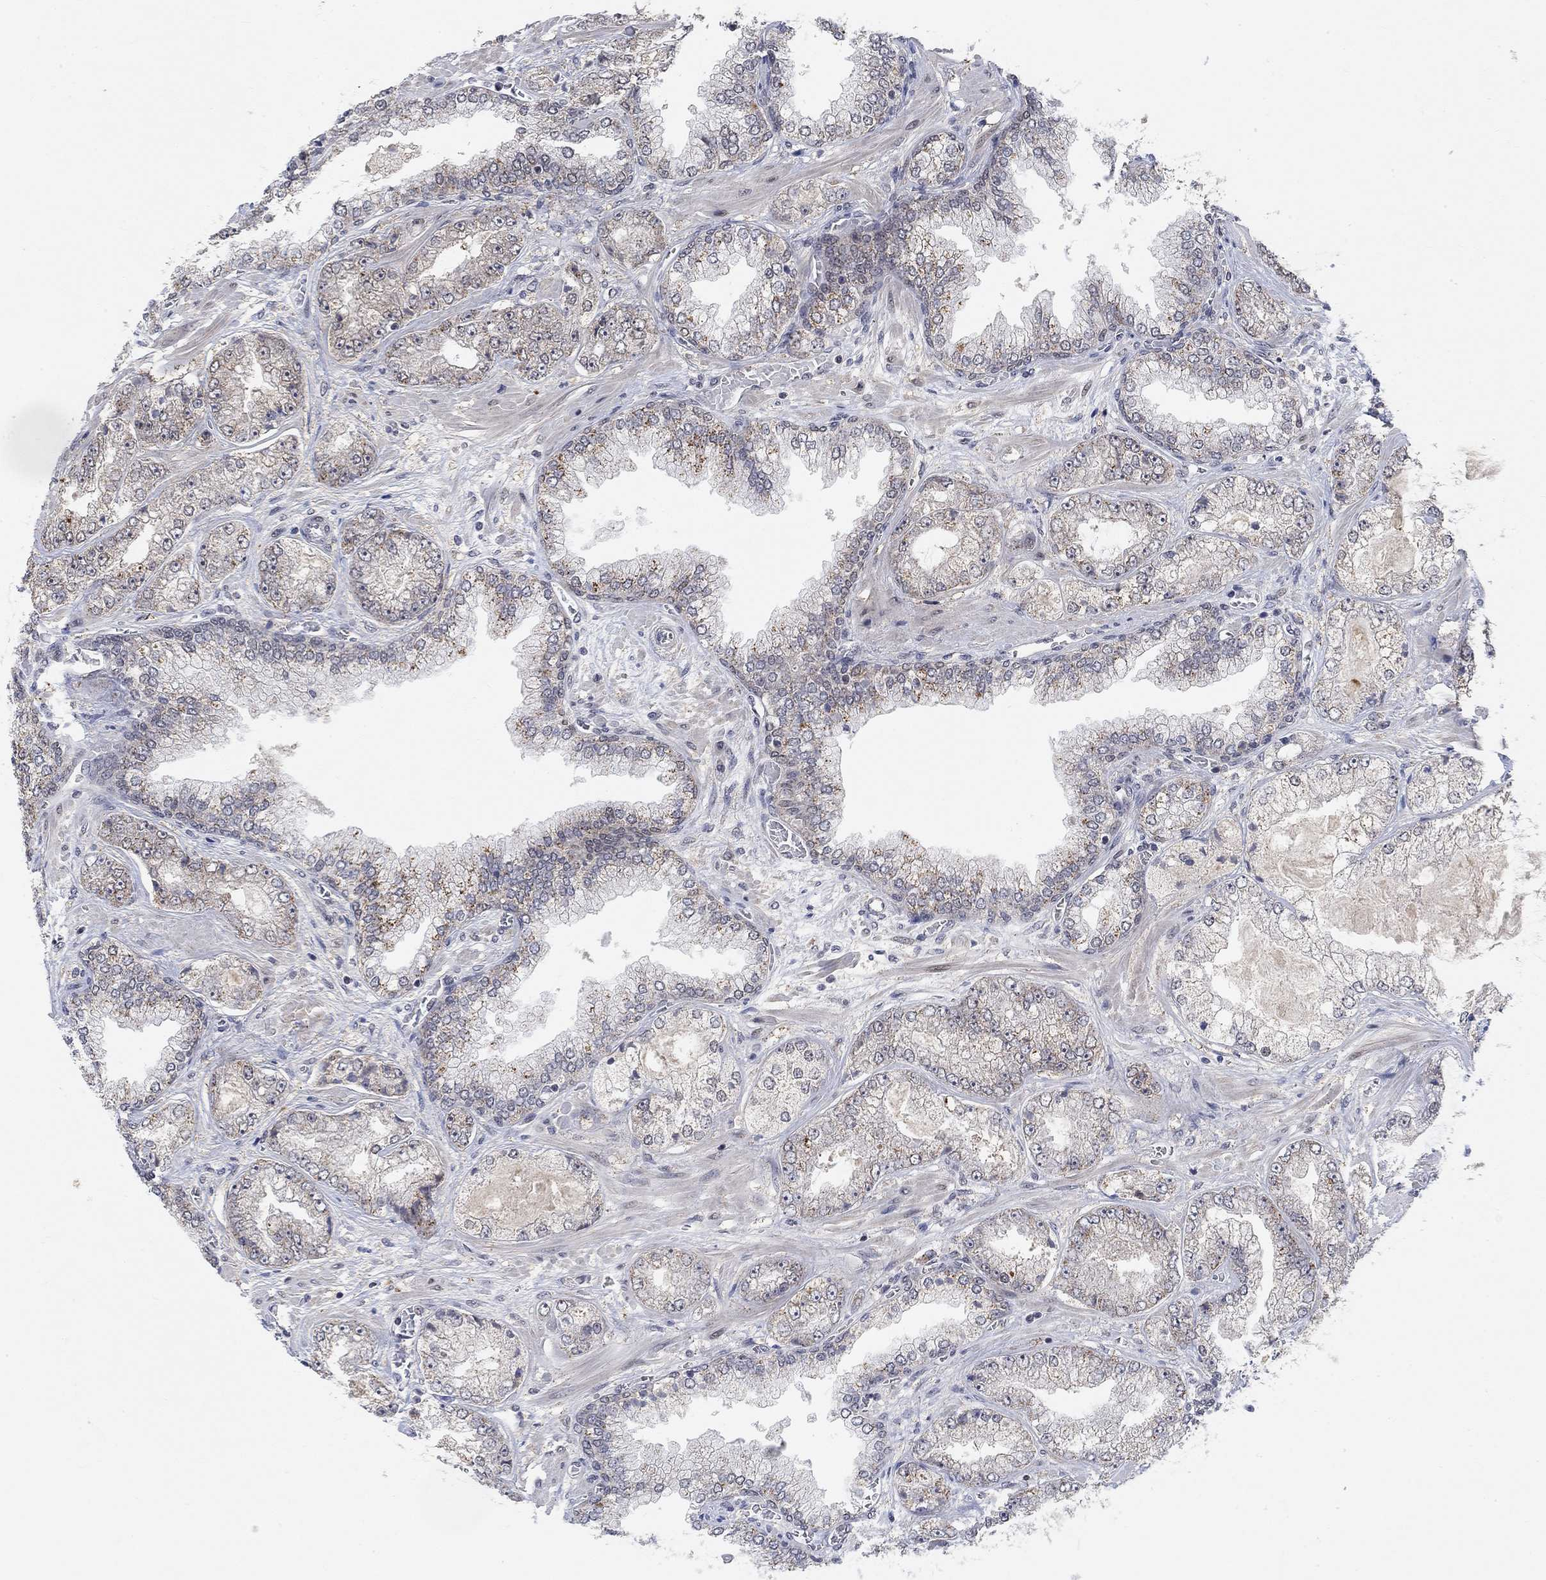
{"staining": {"intensity": "negative", "quantity": "none", "location": "none"}, "tissue": "prostate cancer", "cell_type": "Tumor cells", "image_type": "cancer", "snomed": [{"axis": "morphology", "description": "Adenocarcinoma, Low grade"}, {"axis": "topography", "description": "Prostate"}], "caption": "The IHC image has no significant positivity in tumor cells of low-grade adenocarcinoma (prostate) tissue. (Brightfield microscopy of DAB immunohistochemistry at high magnification).", "gene": "THAP8", "patient": {"sex": "male", "age": 57}}